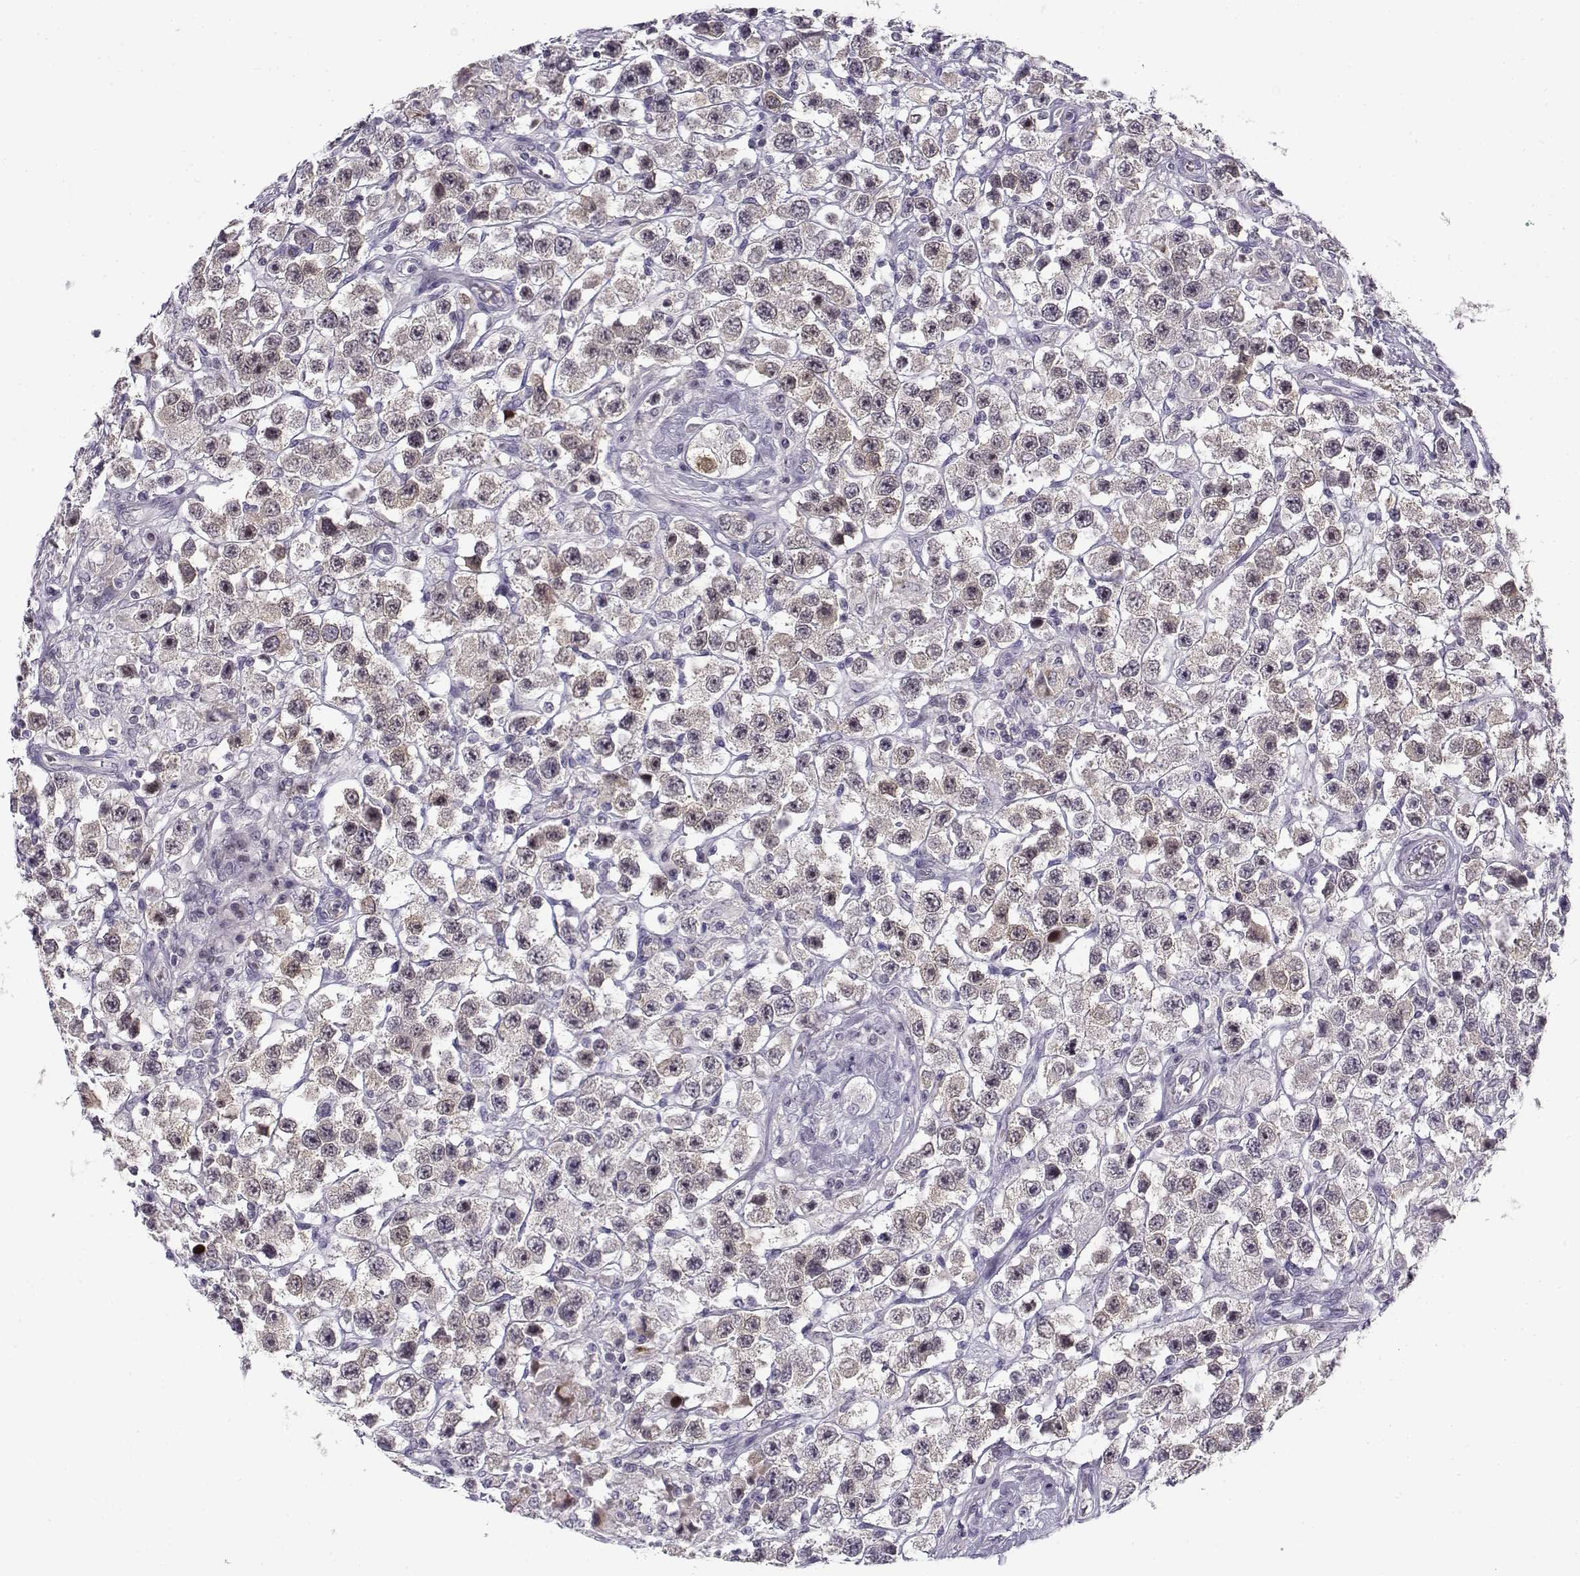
{"staining": {"intensity": "weak", "quantity": "<25%", "location": "cytoplasmic/membranous"}, "tissue": "testis cancer", "cell_type": "Tumor cells", "image_type": "cancer", "snomed": [{"axis": "morphology", "description": "Seminoma, NOS"}, {"axis": "topography", "description": "Testis"}], "caption": "DAB (3,3'-diaminobenzidine) immunohistochemical staining of human seminoma (testis) displays no significant positivity in tumor cells.", "gene": "DDX25", "patient": {"sex": "male", "age": 45}}